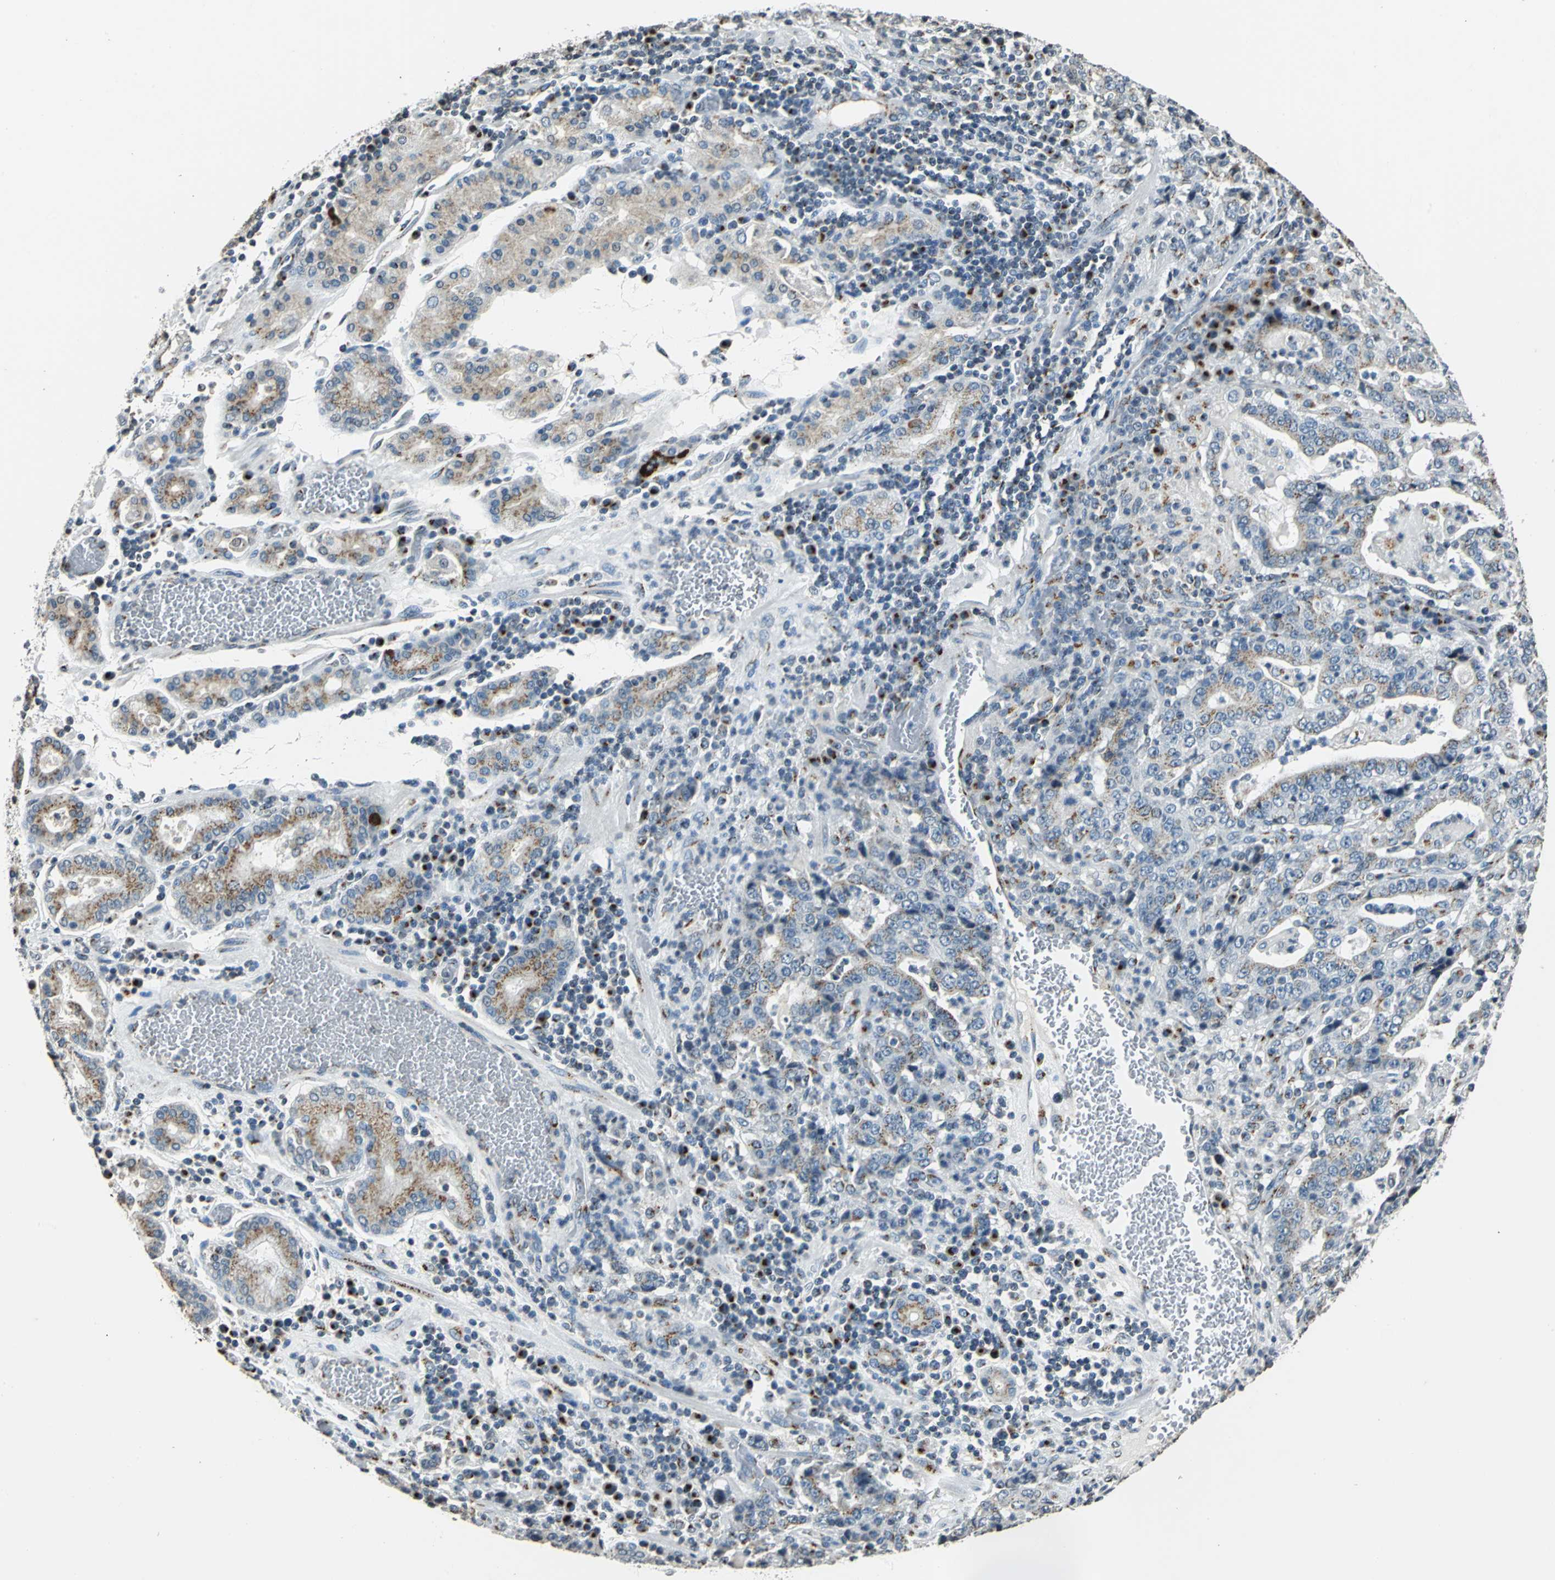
{"staining": {"intensity": "weak", "quantity": "25%-75%", "location": "cytoplasmic/membranous"}, "tissue": "stomach cancer", "cell_type": "Tumor cells", "image_type": "cancer", "snomed": [{"axis": "morphology", "description": "Normal tissue, NOS"}, {"axis": "morphology", "description": "Adenocarcinoma, NOS"}, {"axis": "topography", "description": "Stomach, upper"}, {"axis": "topography", "description": "Stomach"}], "caption": "The immunohistochemical stain highlights weak cytoplasmic/membranous staining in tumor cells of stomach cancer (adenocarcinoma) tissue. (Brightfield microscopy of DAB IHC at high magnification).", "gene": "TMEM115", "patient": {"sex": "male", "age": 59}}